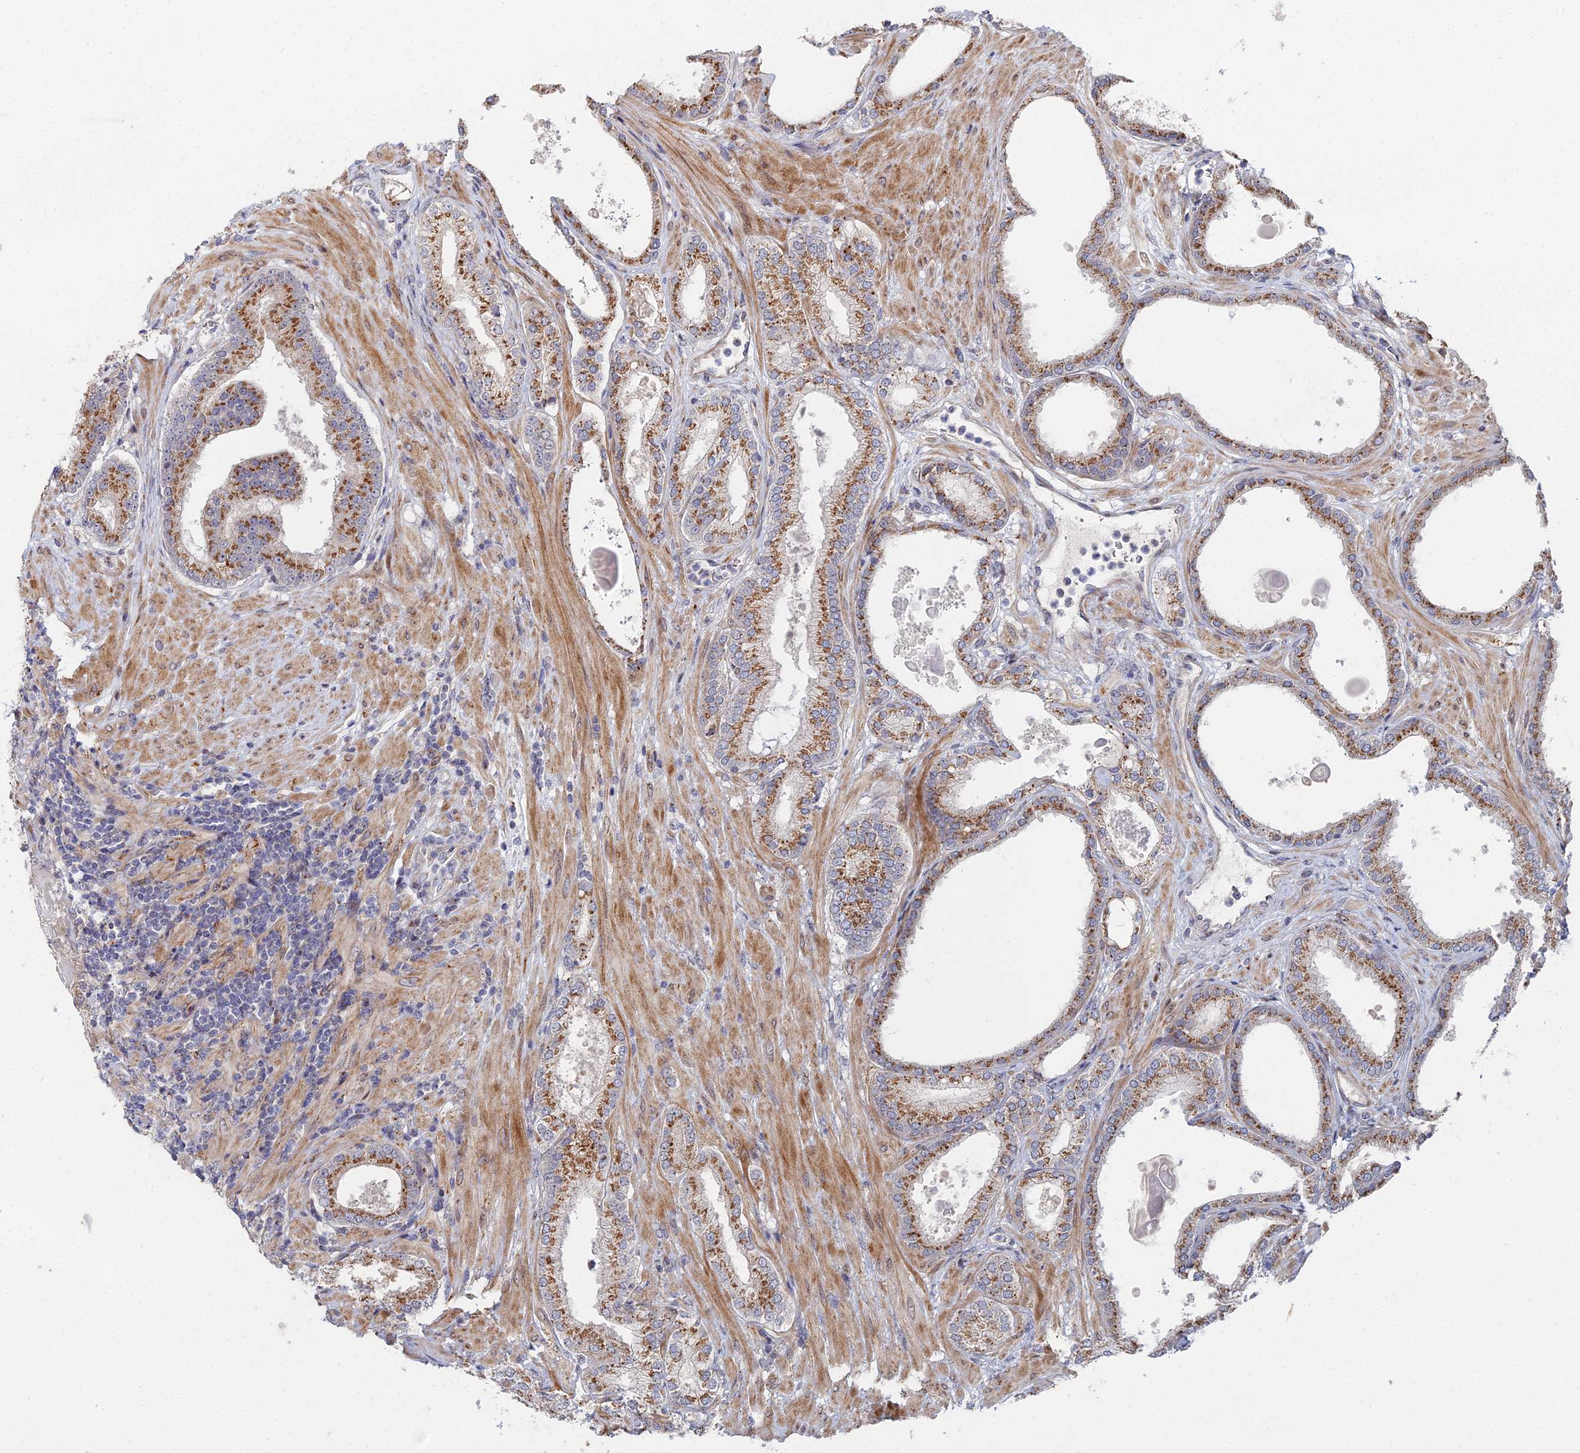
{"staining": {"intensity": "strong", "quantity": "25%-75%", "location": "cytoplasmic/membranous"}, "tissue": "prostate cancer", "cell_type": "Tumor cells", "image_type": "cancer", "snomed": [{"axis": "morphology", "description": "Adenocarcinoma, Low grade"}, {"axis": "topography", "description": "Prostate"}], "caption": "A high amount of strong cytoplasmic/membranous staining is present in approximately 25%-75% of tumor cells in prostate low-grade adenocarcinoma tissue.", "gene": "SGMS1", "patient": {"sex": "male", "age": 59}}